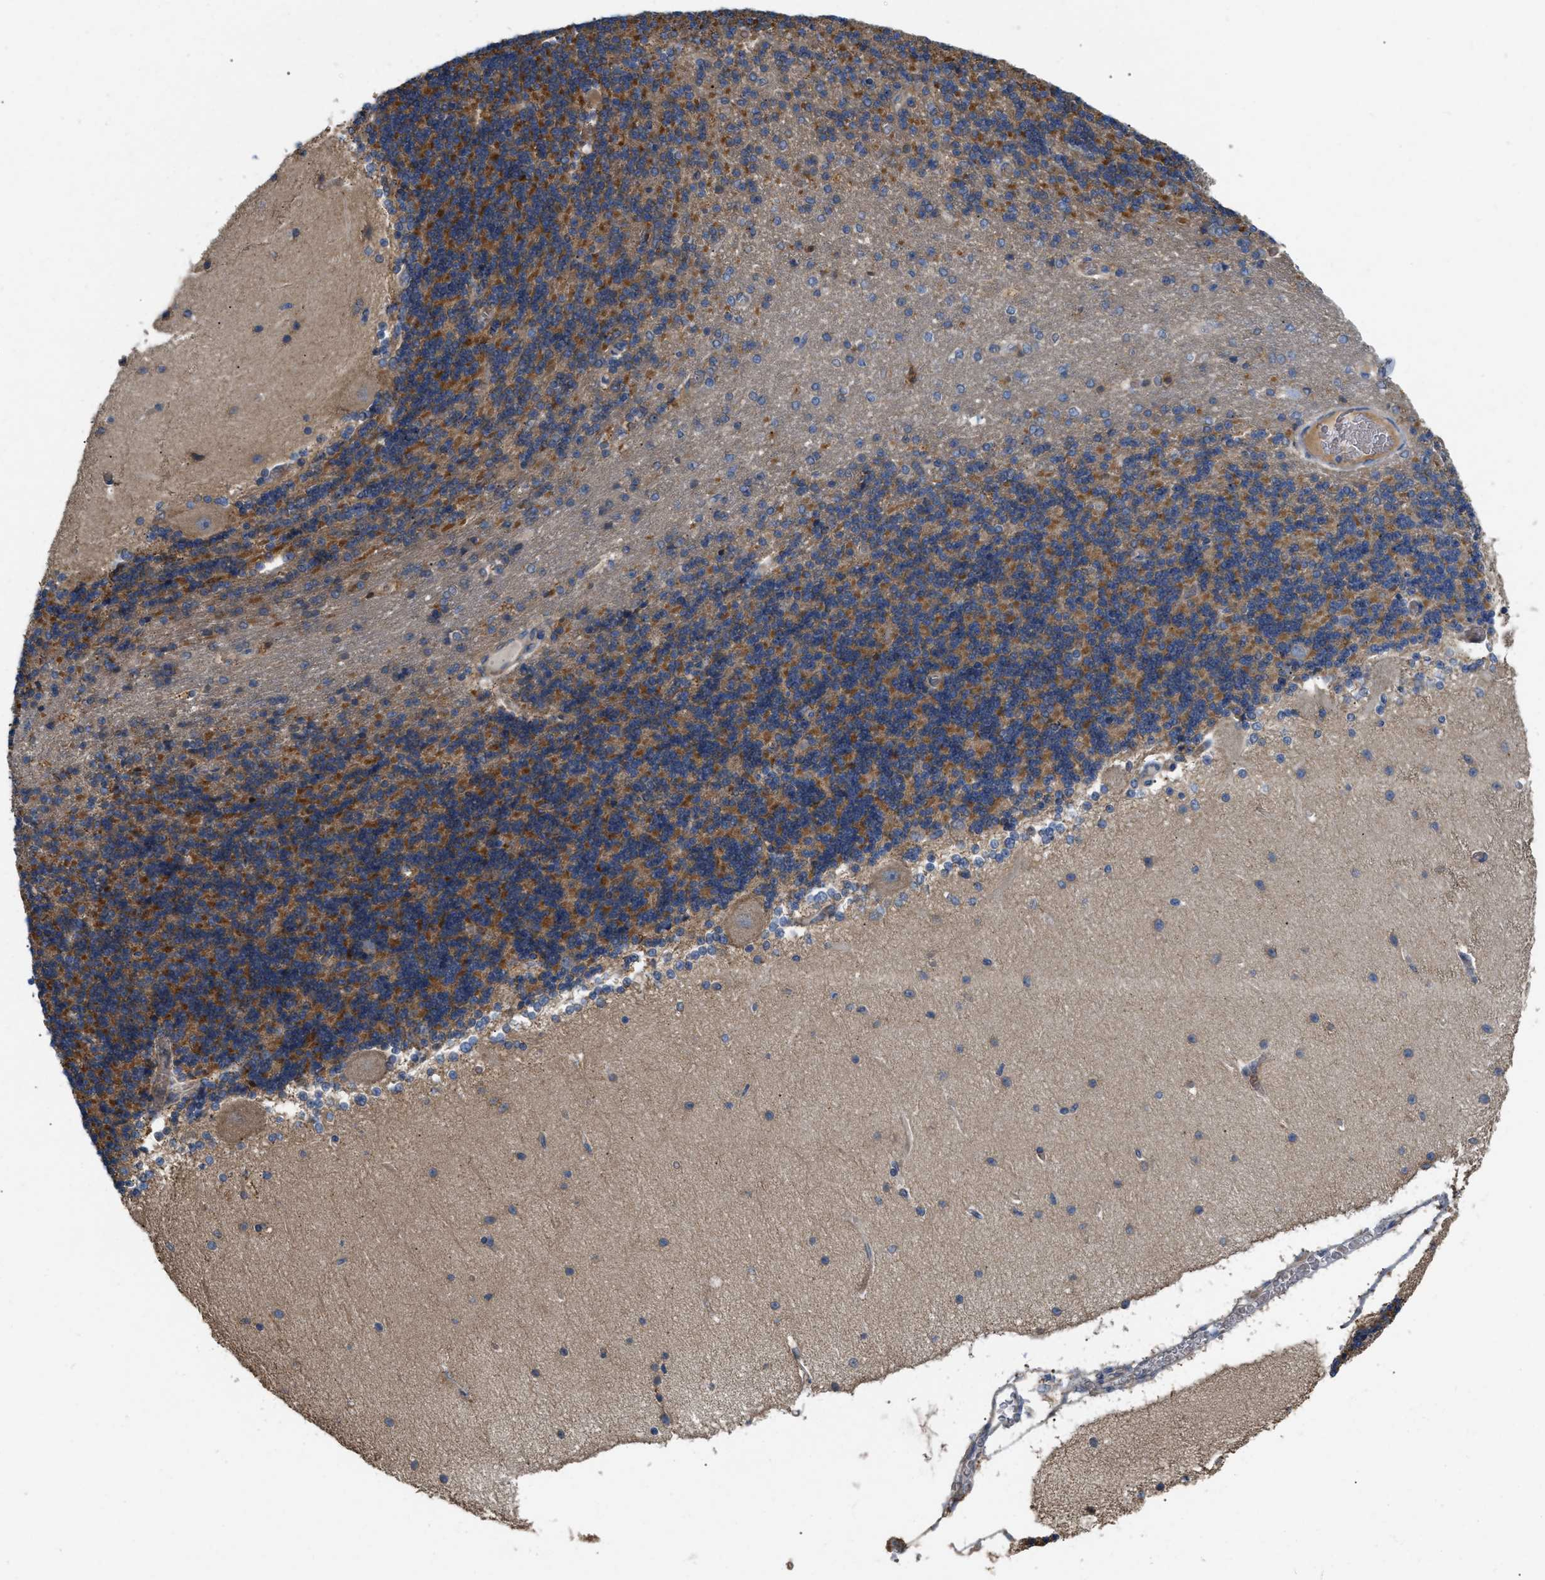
{"staining": {"intensity": "strong", "quantity": ">75%", "location": "cytoplasmic/membranous"}, "tissue": "cerebellum", "cell_type": "Cells in granular layer", "image_type": "normal", "snomed": [{"axis": "morphology", "description": "Normal tissue, NOS"}, {"axis": "topography", "description": "Cerebellum"}], "caption": "IHC micrograph of benign human cerebellum stained for a protein (brown), which demonstrates high levels of strong cytoplasmic/membranous positivity in about >75% of cells in granular layer.", "gene": "DHX58", "patient": {"sex": "female", "age": 54}}